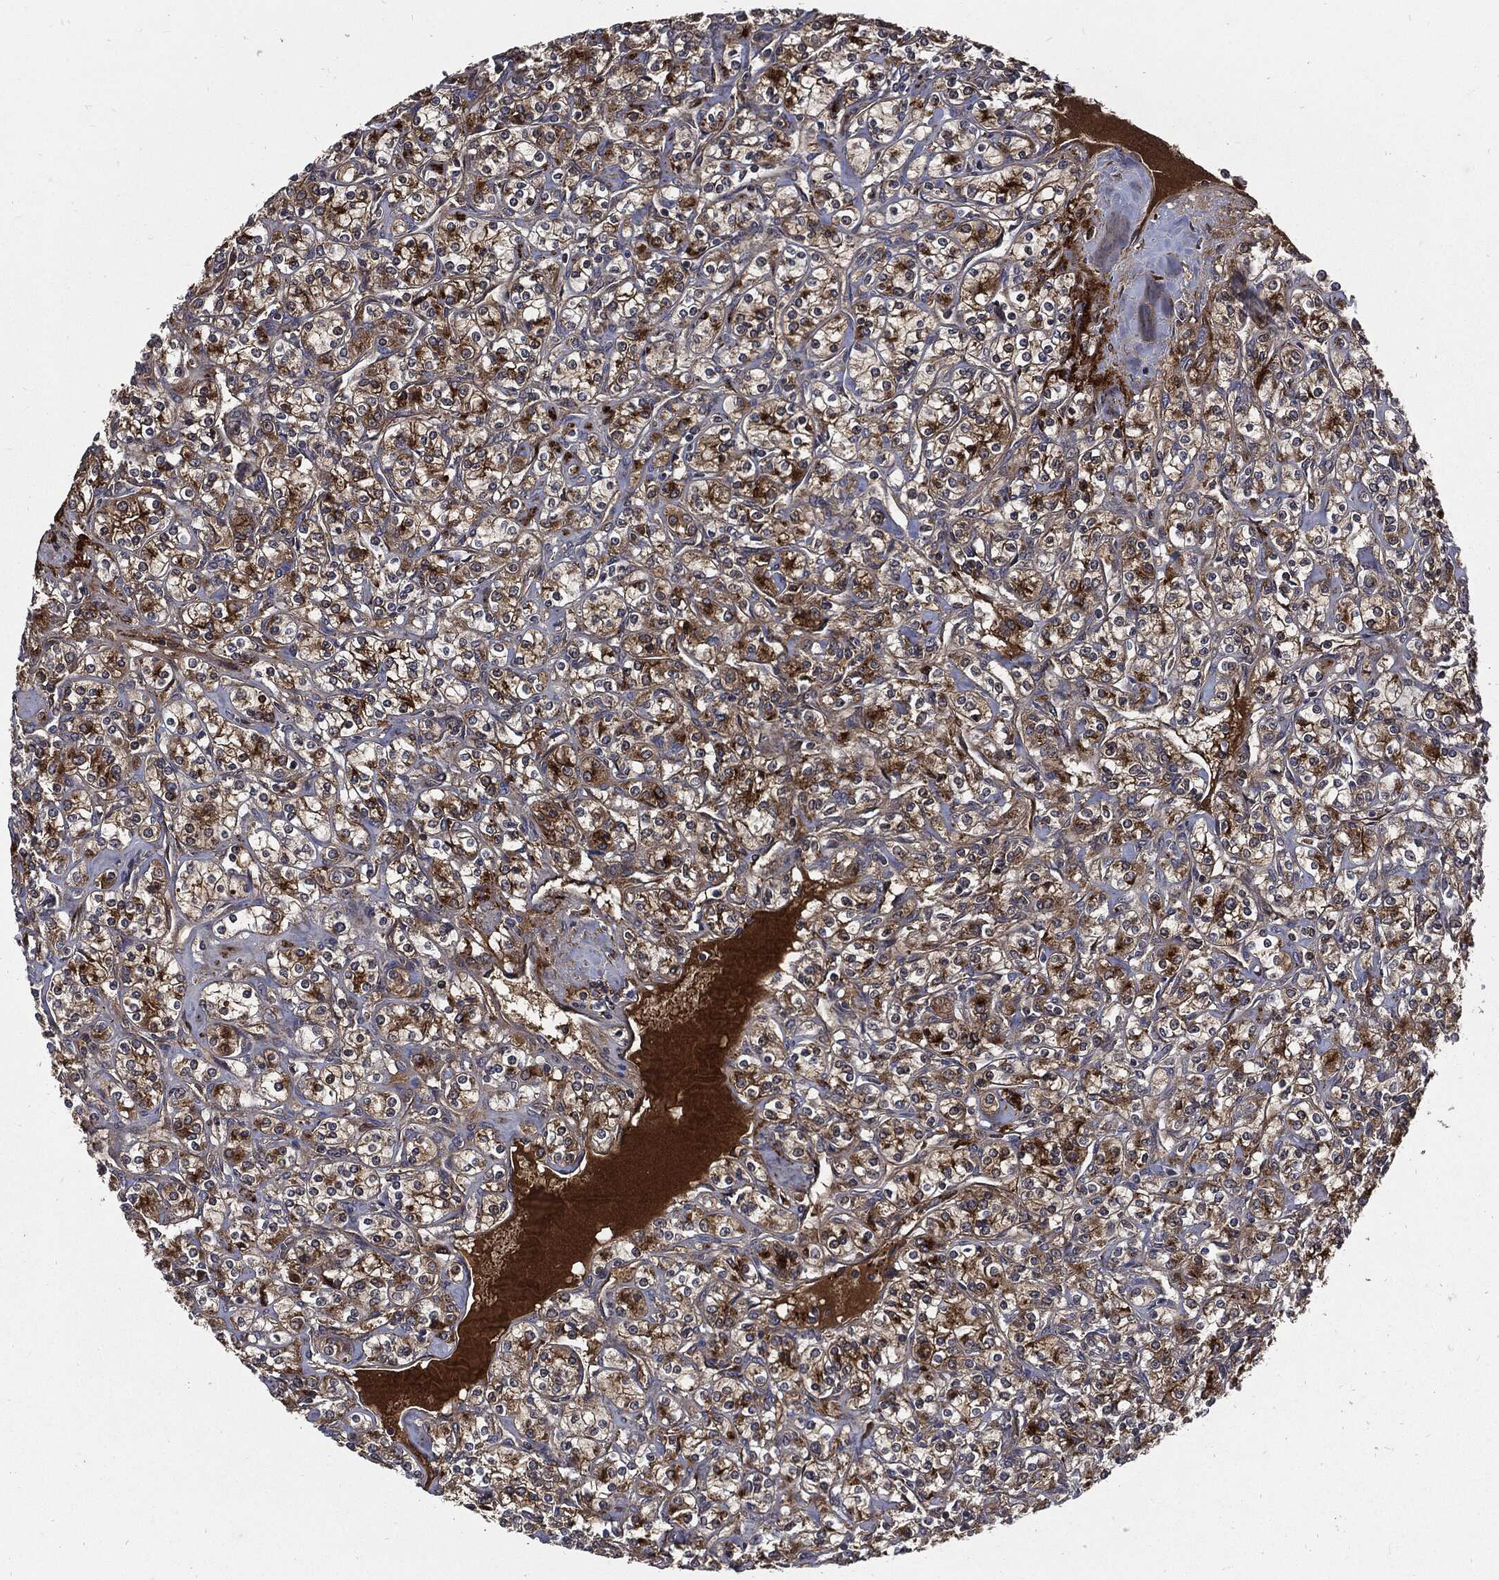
{"staining": {"intensity": "strong", "quantity": "25%-75%", "location": "cytoplasmic/membranous"}, "tissue": "renal cancer", "cell_type": "Tumor cells", "image_type": "cancer", "snomed": [{"axis": "morphology", "description": "Adenocarcinoma, NOS"}, {"axis": "topography", "description": "Kidney"}], "caption": "A photomicrograph showing strong cytoplasmic/membranous positivity in approximately 25%-75% of tumor cells in adenocarcinoma (renal), as visualized by brown immunohistochemical staining.", "gene": "CLU", "patient": {"sex": "male", "age": 77}}